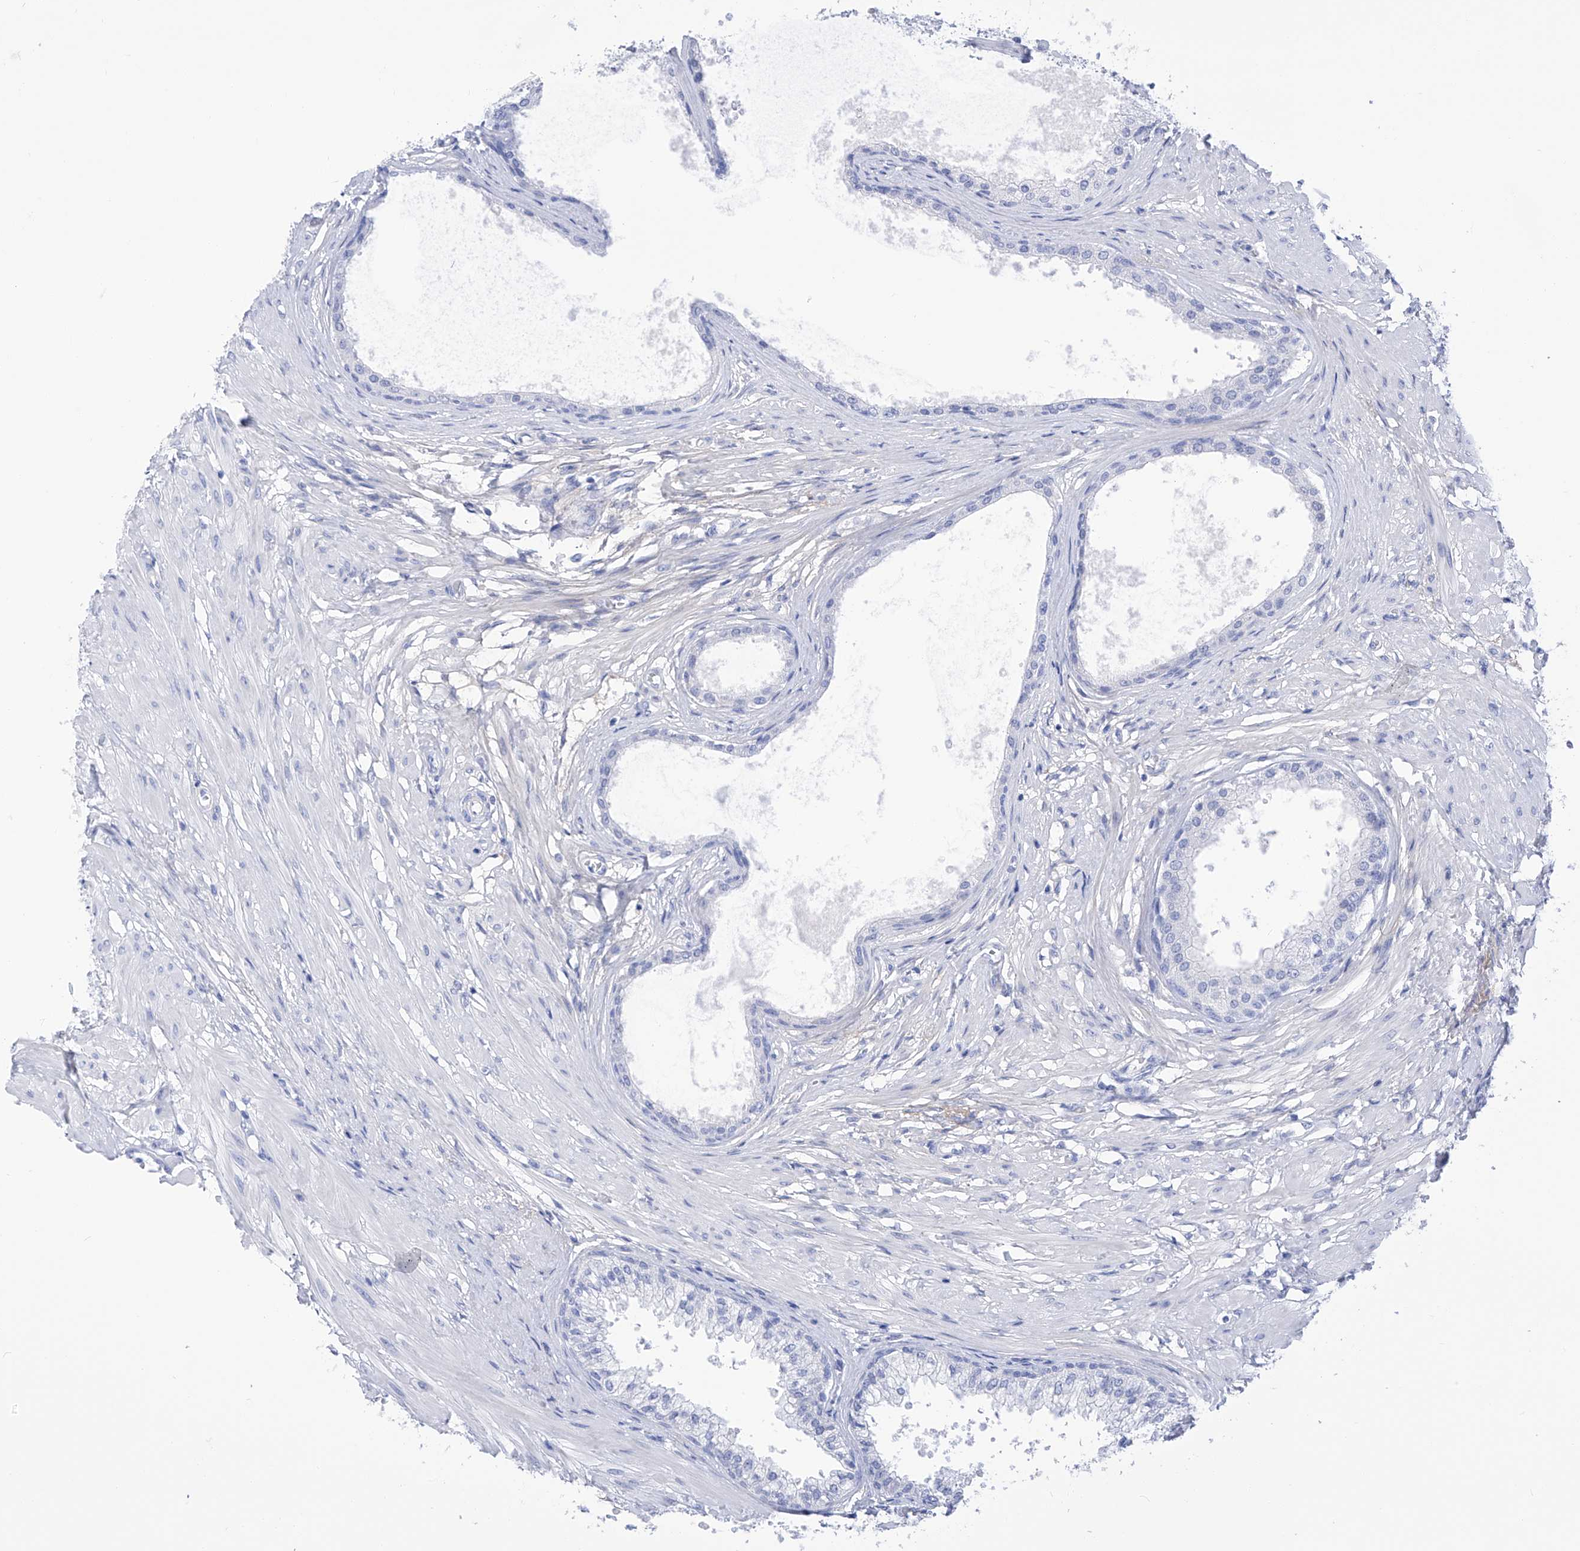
{"staining": {"intensity": "negative", "quantity": "none", "location": "none"}, "tissue": "prostate", "cell_type": "Glandular cells", "image_type": "normal", "snomed": [{"axis": "morphology", "description": "Normal tissue, NOS"}, {"axis": "topography", "description": "Prostate"}], "caption": "A histopathology image of human prostate is negative for staining in glandular cells. The staining was performed using DAB (3,3'-diaminobenzidine) to visualize the protein expression in brown, while the nuclei were stained in blue with hematoxylin (Magnification: 20x).", "gene": "FLG", "patient": {"sex": "male", "age": 48}}